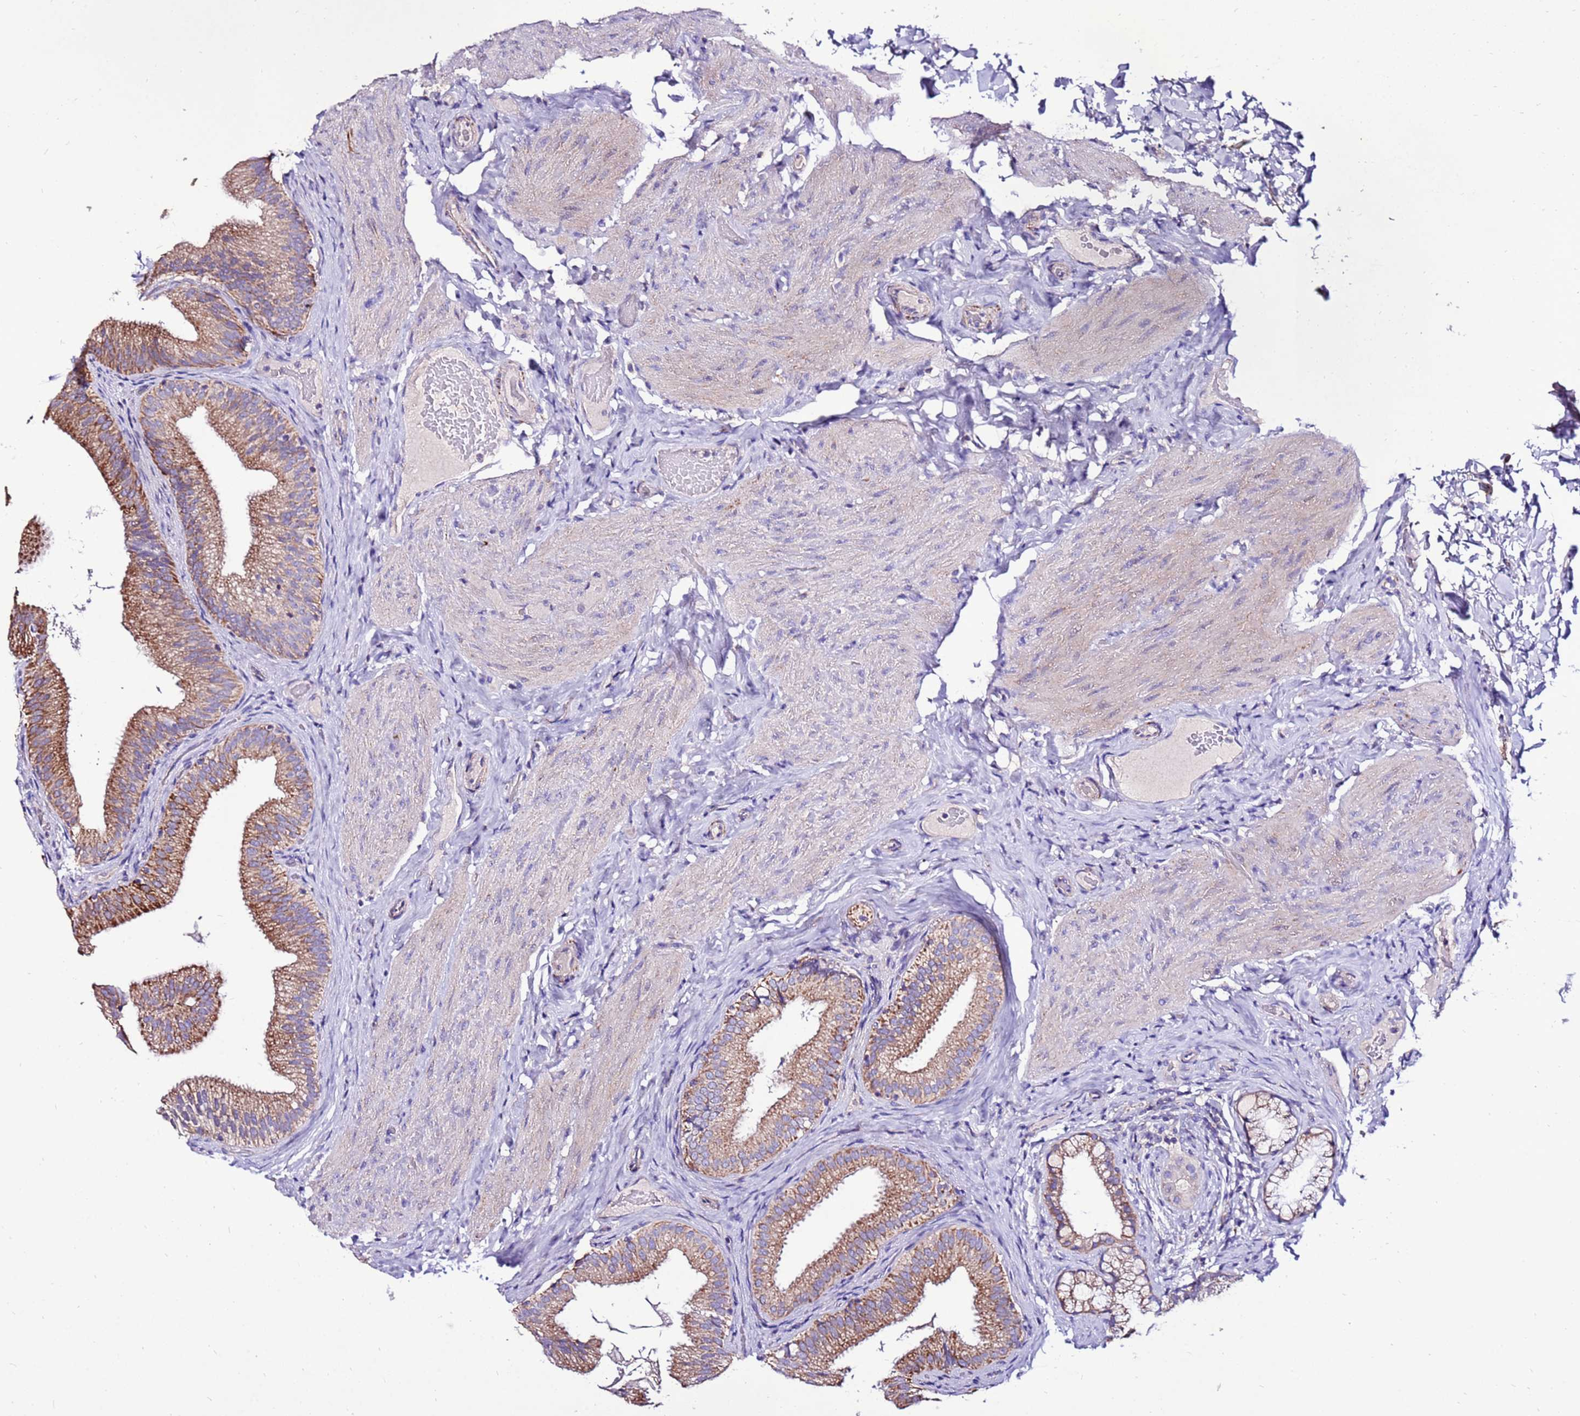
{"staining": {"intensity": "strong", "quantity": ">75%", "location": "cytoplasmic/membranous"}, "tissue": "gallbladder", "cell_type": "Glandular cells", "image_type": "normal", "snomed": [{"axis": "morphology", "description": "Normal tissue, NOS"}, {"axis": "topography", "description": "Gallbladder"}], "caption": "Human gallbladder stained for a protein (brown) displays strong cytoplasmic/membranous positive positivity in about >75% of glandular cells.", "gene": "TMEM106C", "patient": {"sex": "female", "age": 30}}